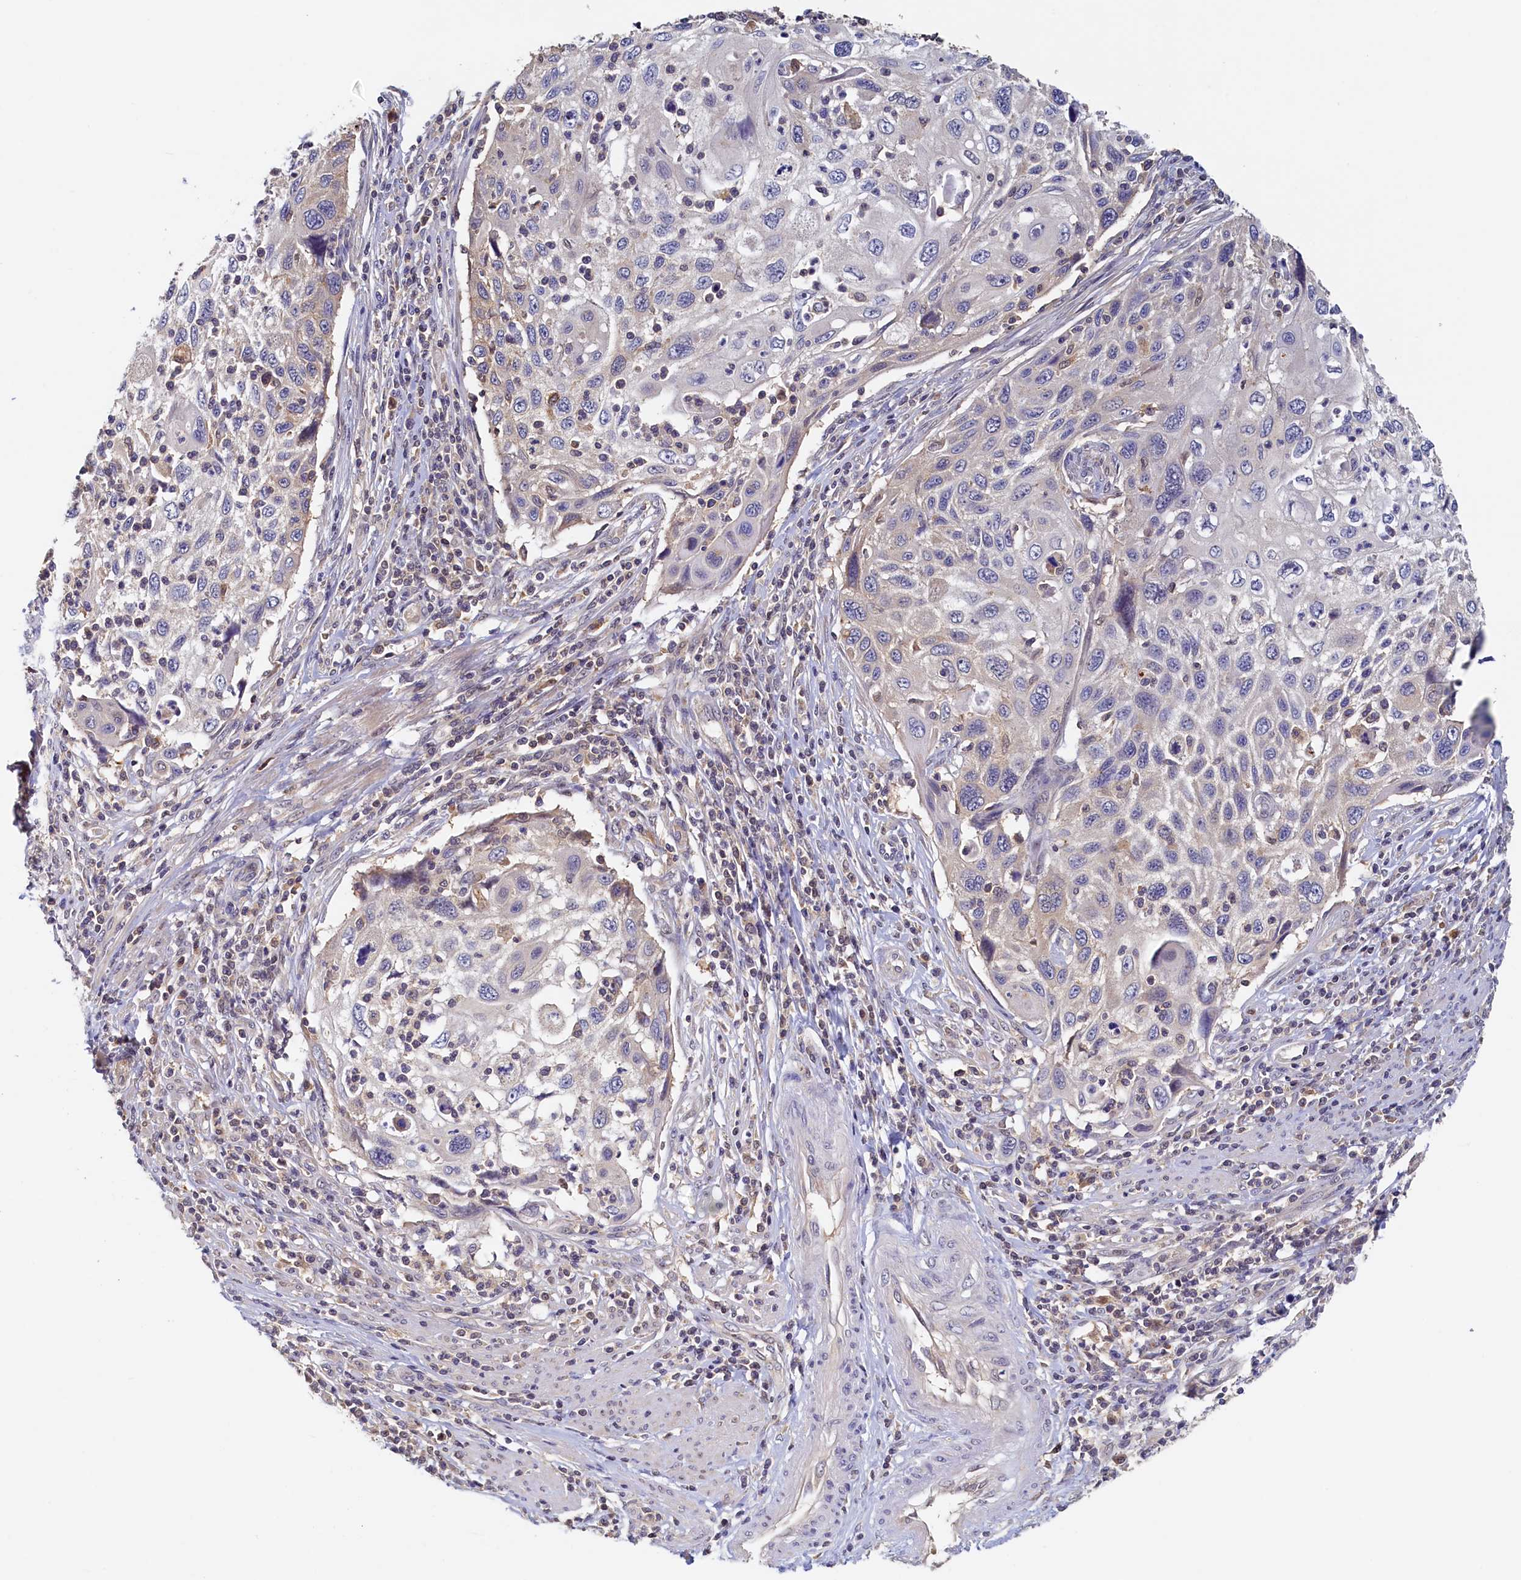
{"staining": {"intensity": "weak", "quantity": "<25%", "location": "cytoplasmic/membranous"}, "tissue": "cervical cancer", "cell_type": "Tumor cells", "image_type": "cancer", "snomed": [{"axis": "morphology", "description": "Squamous cell carcinoma, NOS"}, {"axis": "topography", "description": "Cervix"}], "caption": "Immunohistochemistry histopathology image of squamous cell carcinoma (cervical) stained for a protein (brown), which demonstrates no staining in tumor cells.", "gene": "PAAF1", "patient": {"sex": "female", "age": 70}}